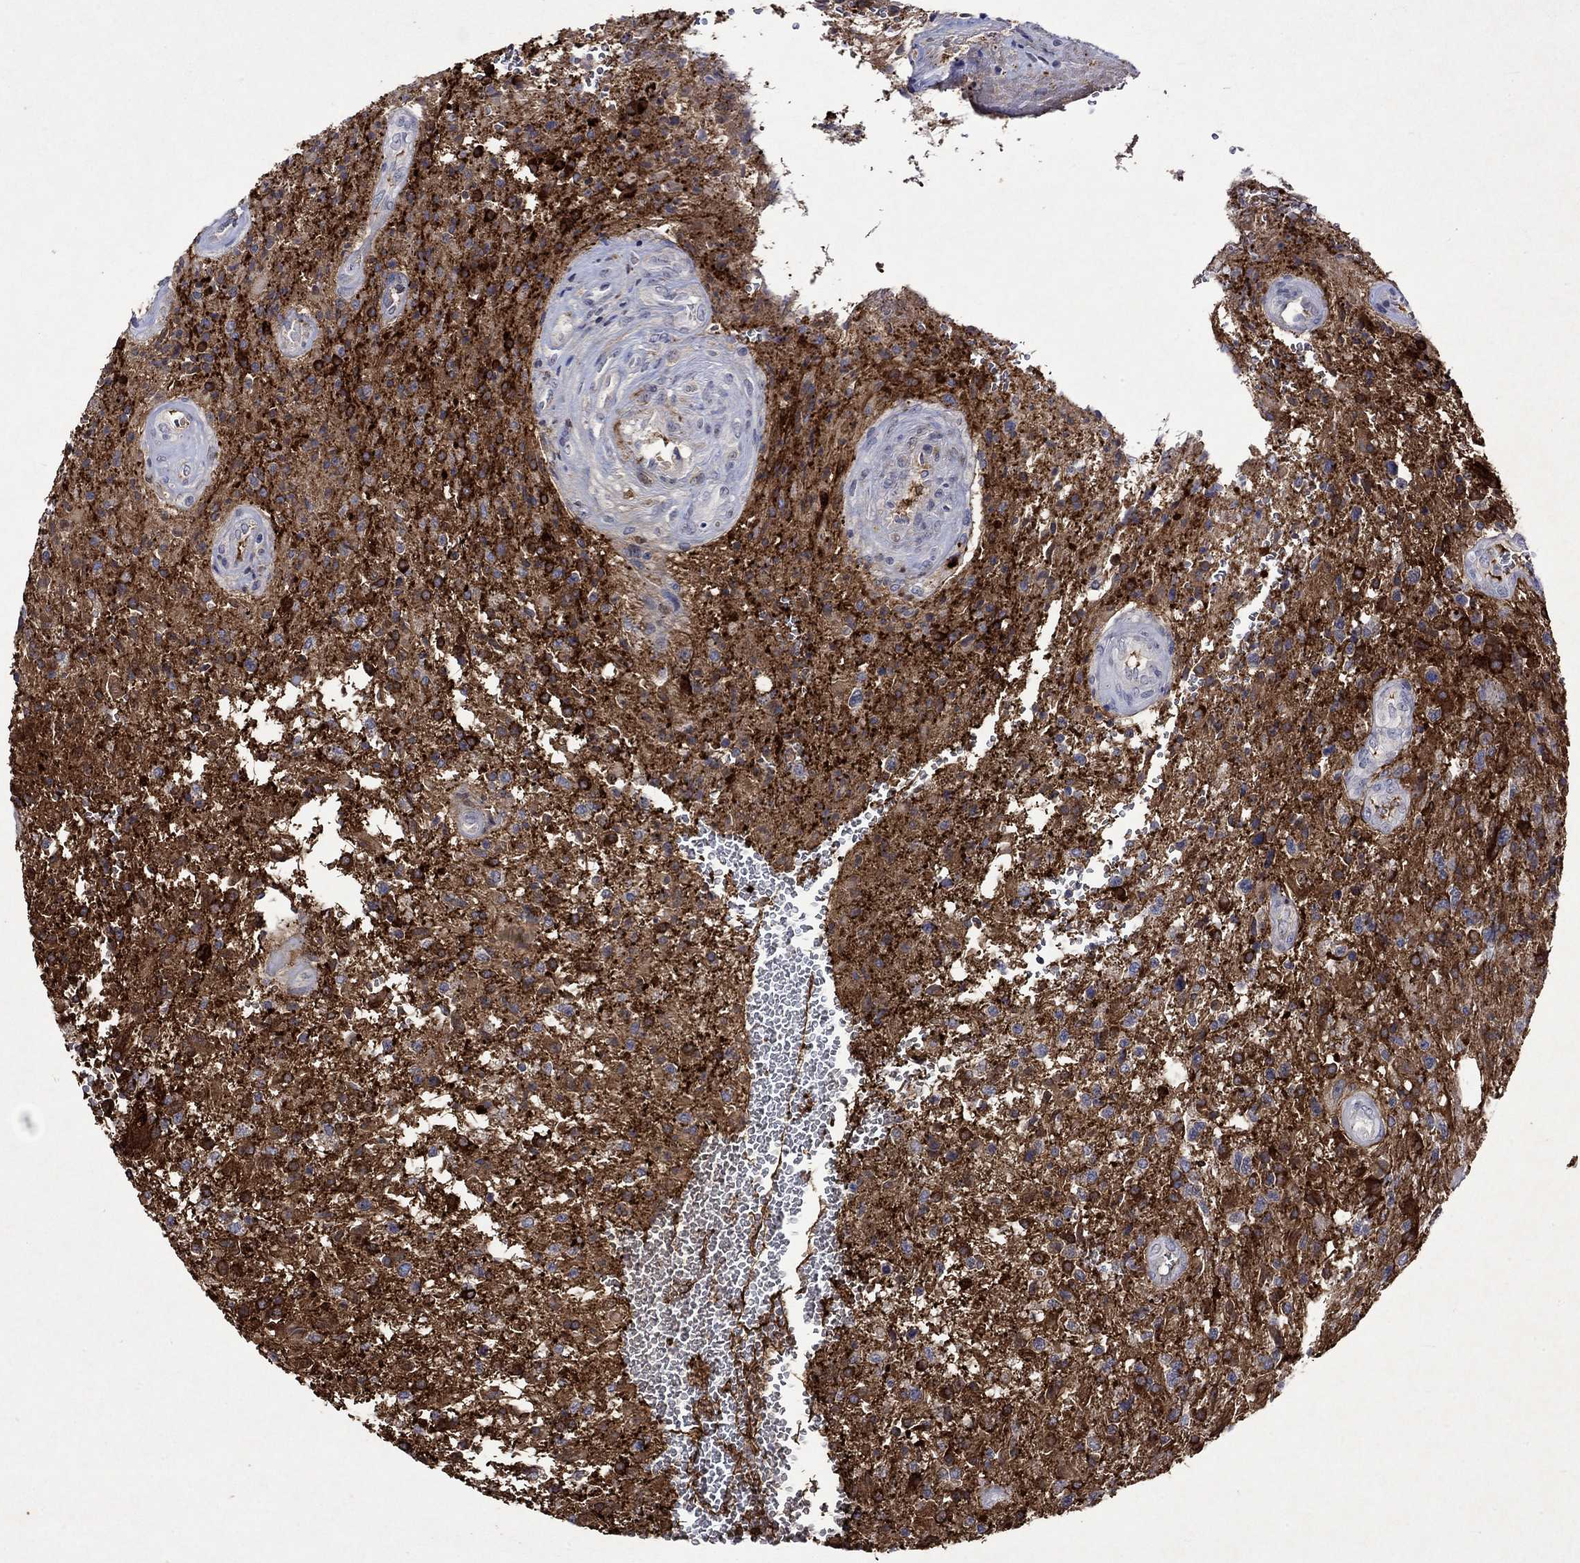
{"staining": {"intensity": "strong", "quantity": "25%-75%", "location": "cytoplasmic/membranous"}, "tissue": "glioma", "cell_type": "Tumor cells", "image_type": "cancer", "snomed": [{"axis": "morphology", "description": "Glioma, malignant, High grade"}, {"axis": "topography", "description": "Brain"}], "caption": "This histopathology image shows immunohistochemistry (IHC) staining of malignant glioma (high-grade), with high strong cytoplasmic/membranous staining in about 25%-75% of tumor cells.", "gene": "CRYAB", "patient": {"sex": "male", "age": 56}}